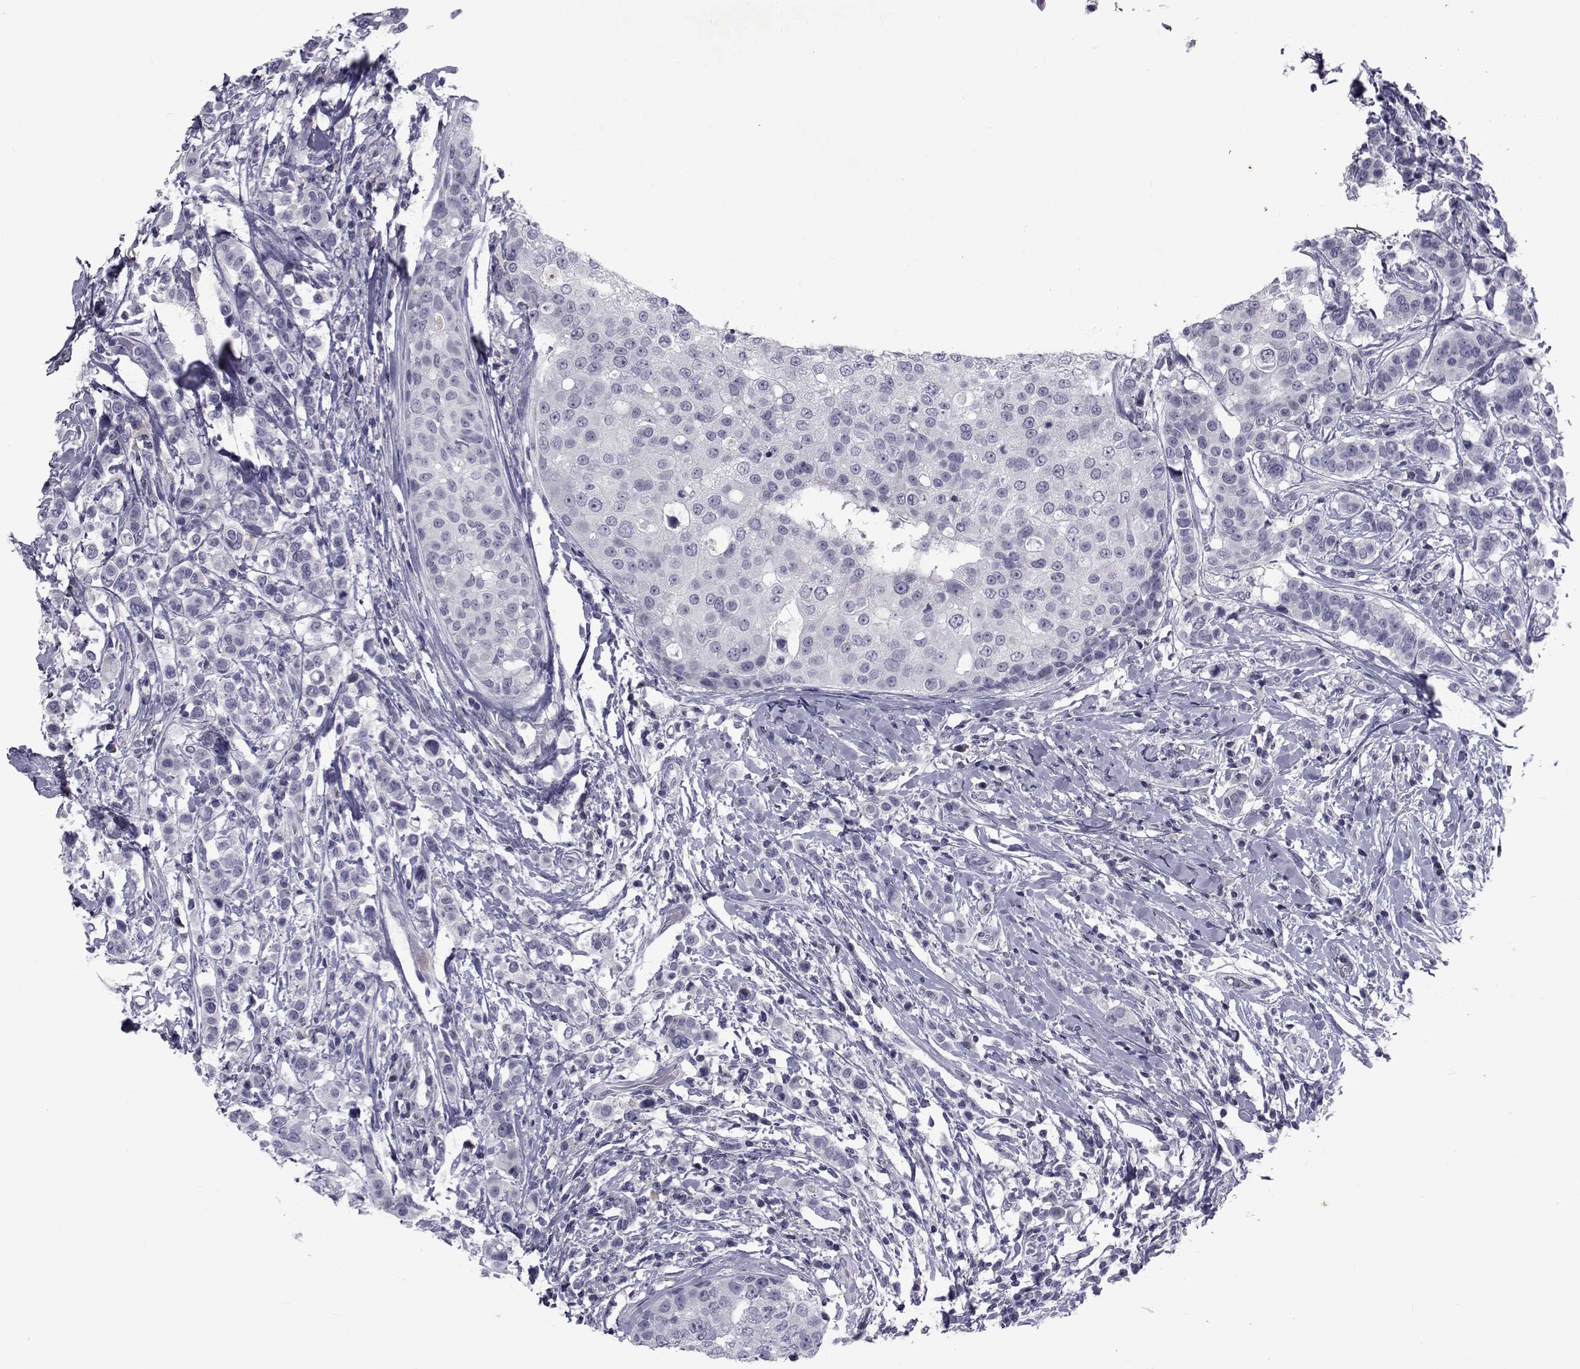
{"staining": {"intensity": "negative", "quantity": "none", "location": "none"}, "tissue": "breast cancer", "cell_type": "Tumor cells", "image_type": "cancer", "snomed": [{"axis": "morphology", "description": "Duct carcinoma"}, {"axis": "topography", "description": "Breast"}], "caption": "An immunohistochemistry image of breast cancer (intraductal carcinoma) is shown. There is no staining in tumor cells of breast cancer (intraductal carcinoma). (DAB (3,3'-diaminobenzidine) immunohistochemistry with hematoxylin counter stain).", "gene": "PAX2", "patient": {"sex": "female", "age": 27}}